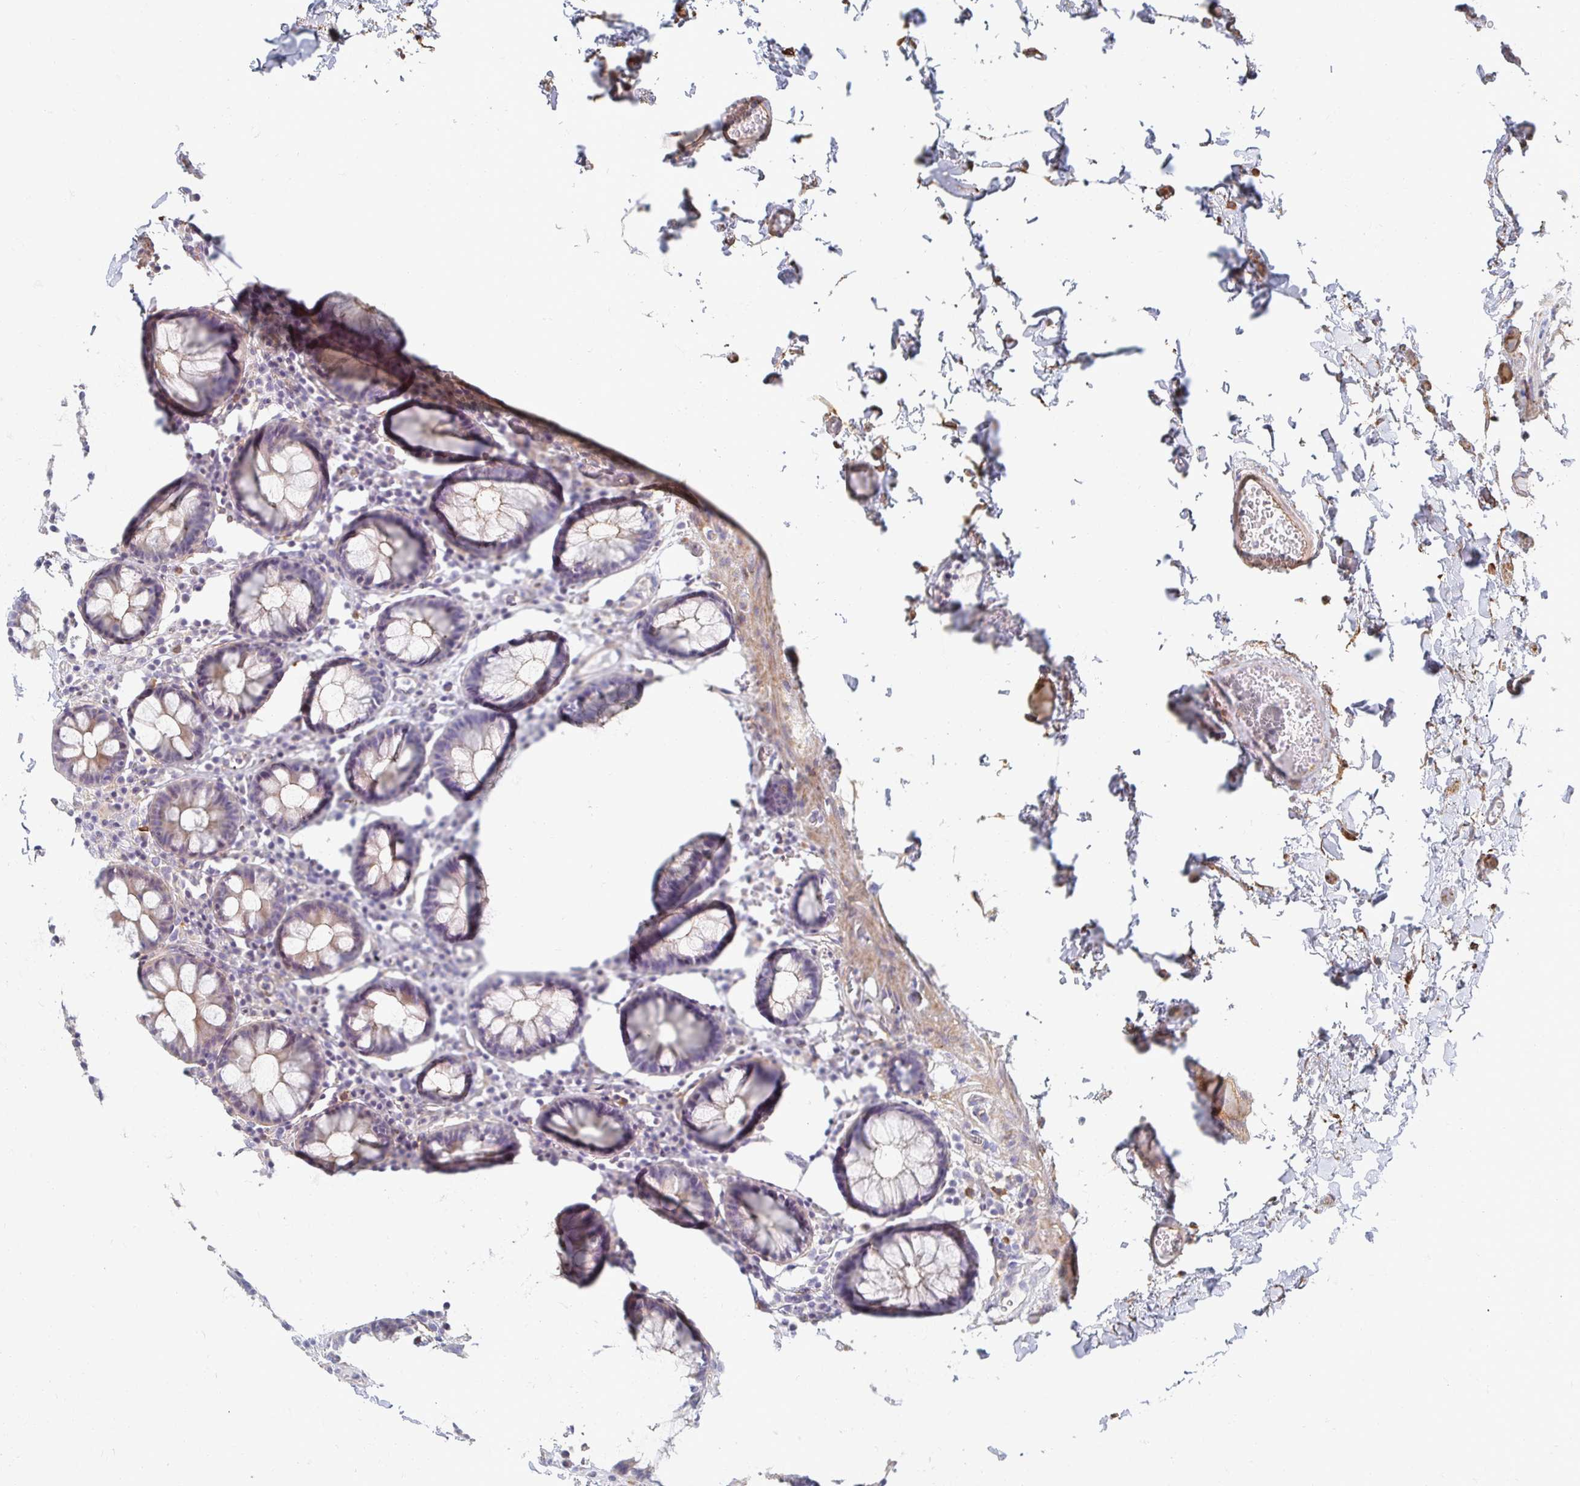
{"staining": {"intensity": "weak", "quantity": ">75%", "location": "cytoplasmic/membranous"}, "tissue": "colon", "cell_type": "Endothelial cells", "image_type": "normal", "snomed": [{"axis": "morphology", "description": "Normal tissue, NOS"}, {"axis": "topography", "description": "Colon"}, {"axis": "topography", "description": "Peripheral nerve tissue"}], "caption": "Colon stained with DAB (3,3'-diaminobenzidine) IHC shows low levels of weak cytoplasmic/membranous expression in approximately >75% of endothelial cells. The protein of interest is shown in brown color, while the nuclei are stained blue.", "gene": "MYLK2", "patient": {"sex": "male", "age": 84}}